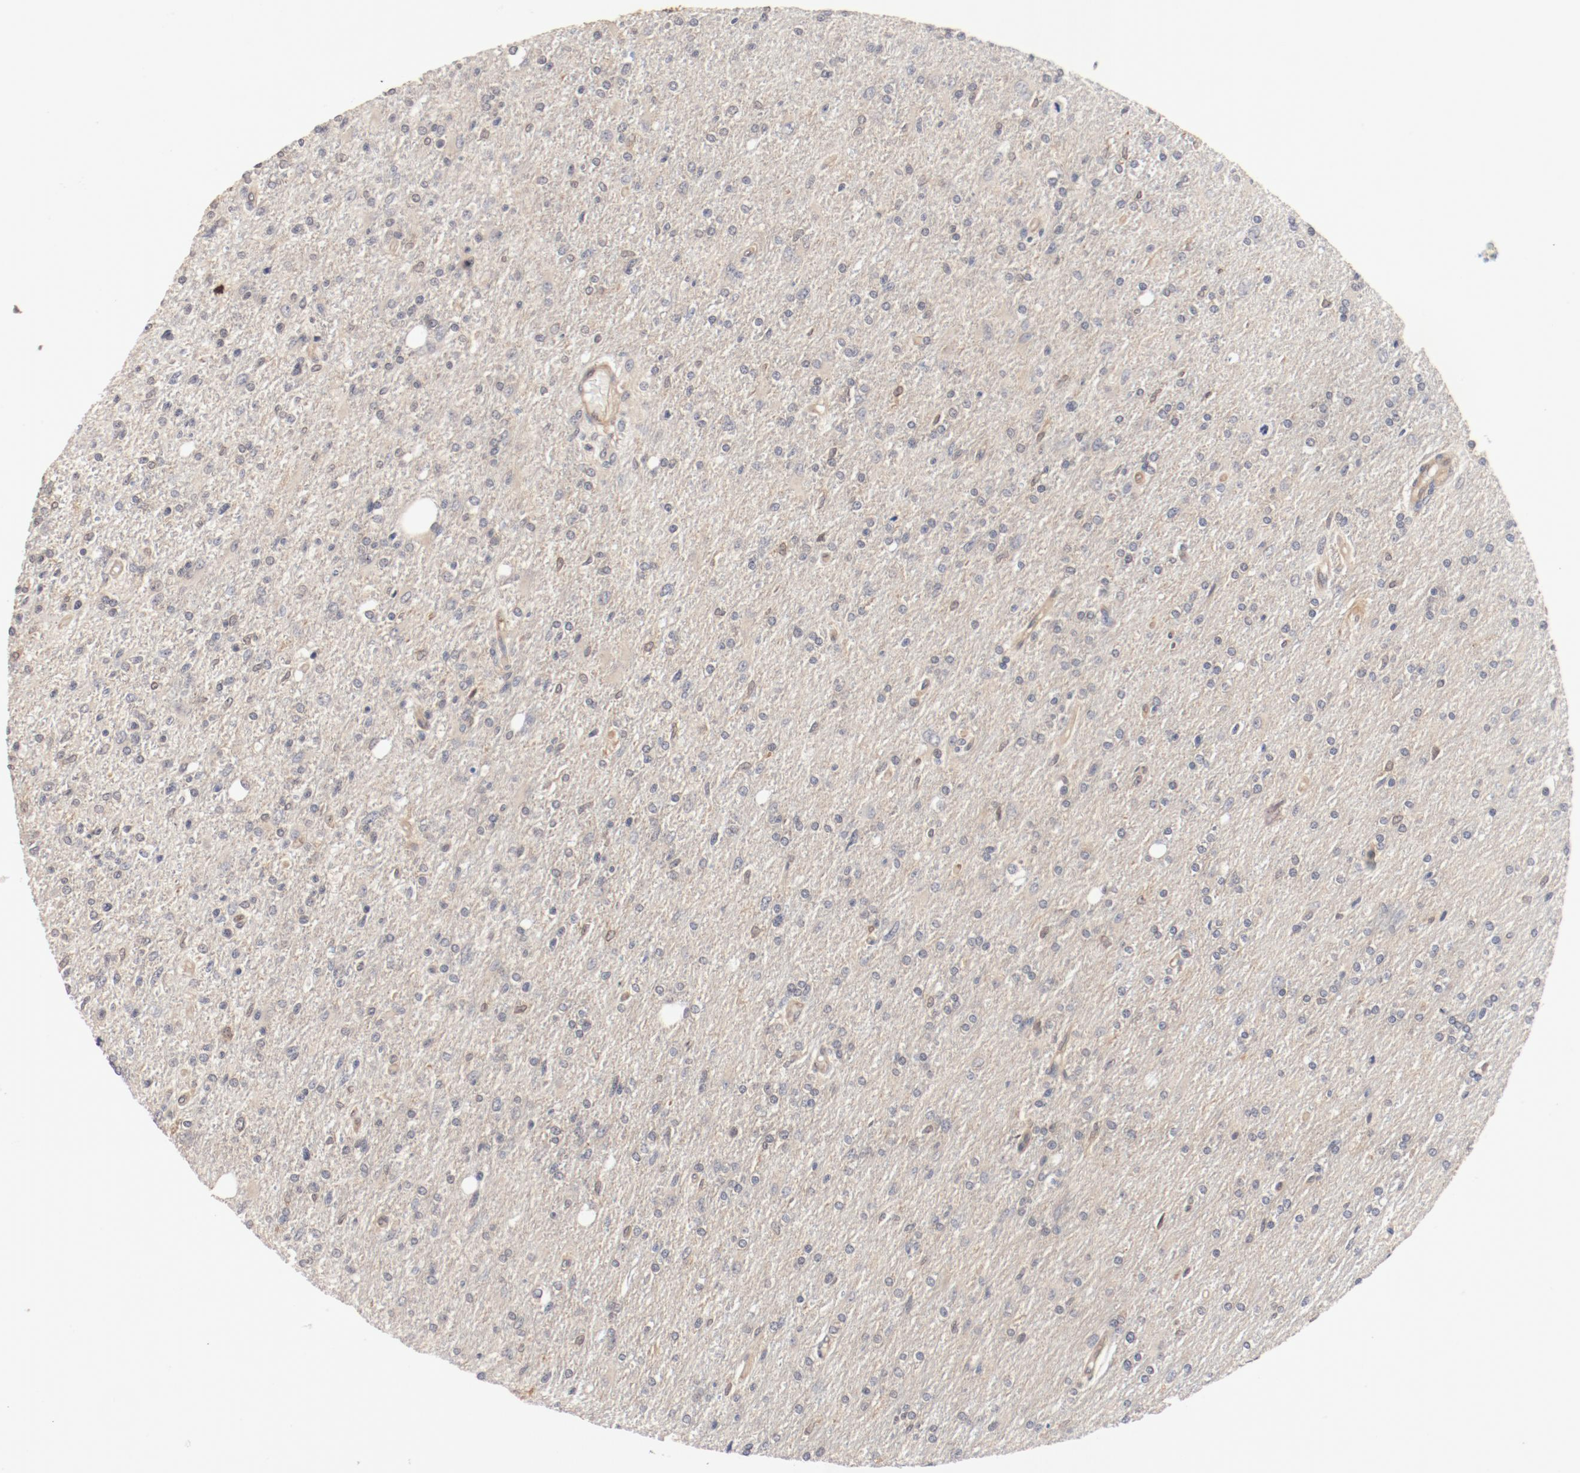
{"staining": {"intensity": "weak", "quantity": "<25%", "location": "cytoplasmic/membranous"}, "tissue": "glioma", "cell_type": "Tumor cells", "image_type": "cancer", "snomed": [{"axis": "morphology", "description": "Glioma, malignant, High grade"}, {"axis": "topography", "description": "Cerebral cortex"}], "caption": "Tumor cells show no significant staining in glioma.", "gene": "UBE2J1", "patient": {"sex": "male", "age": 76}}